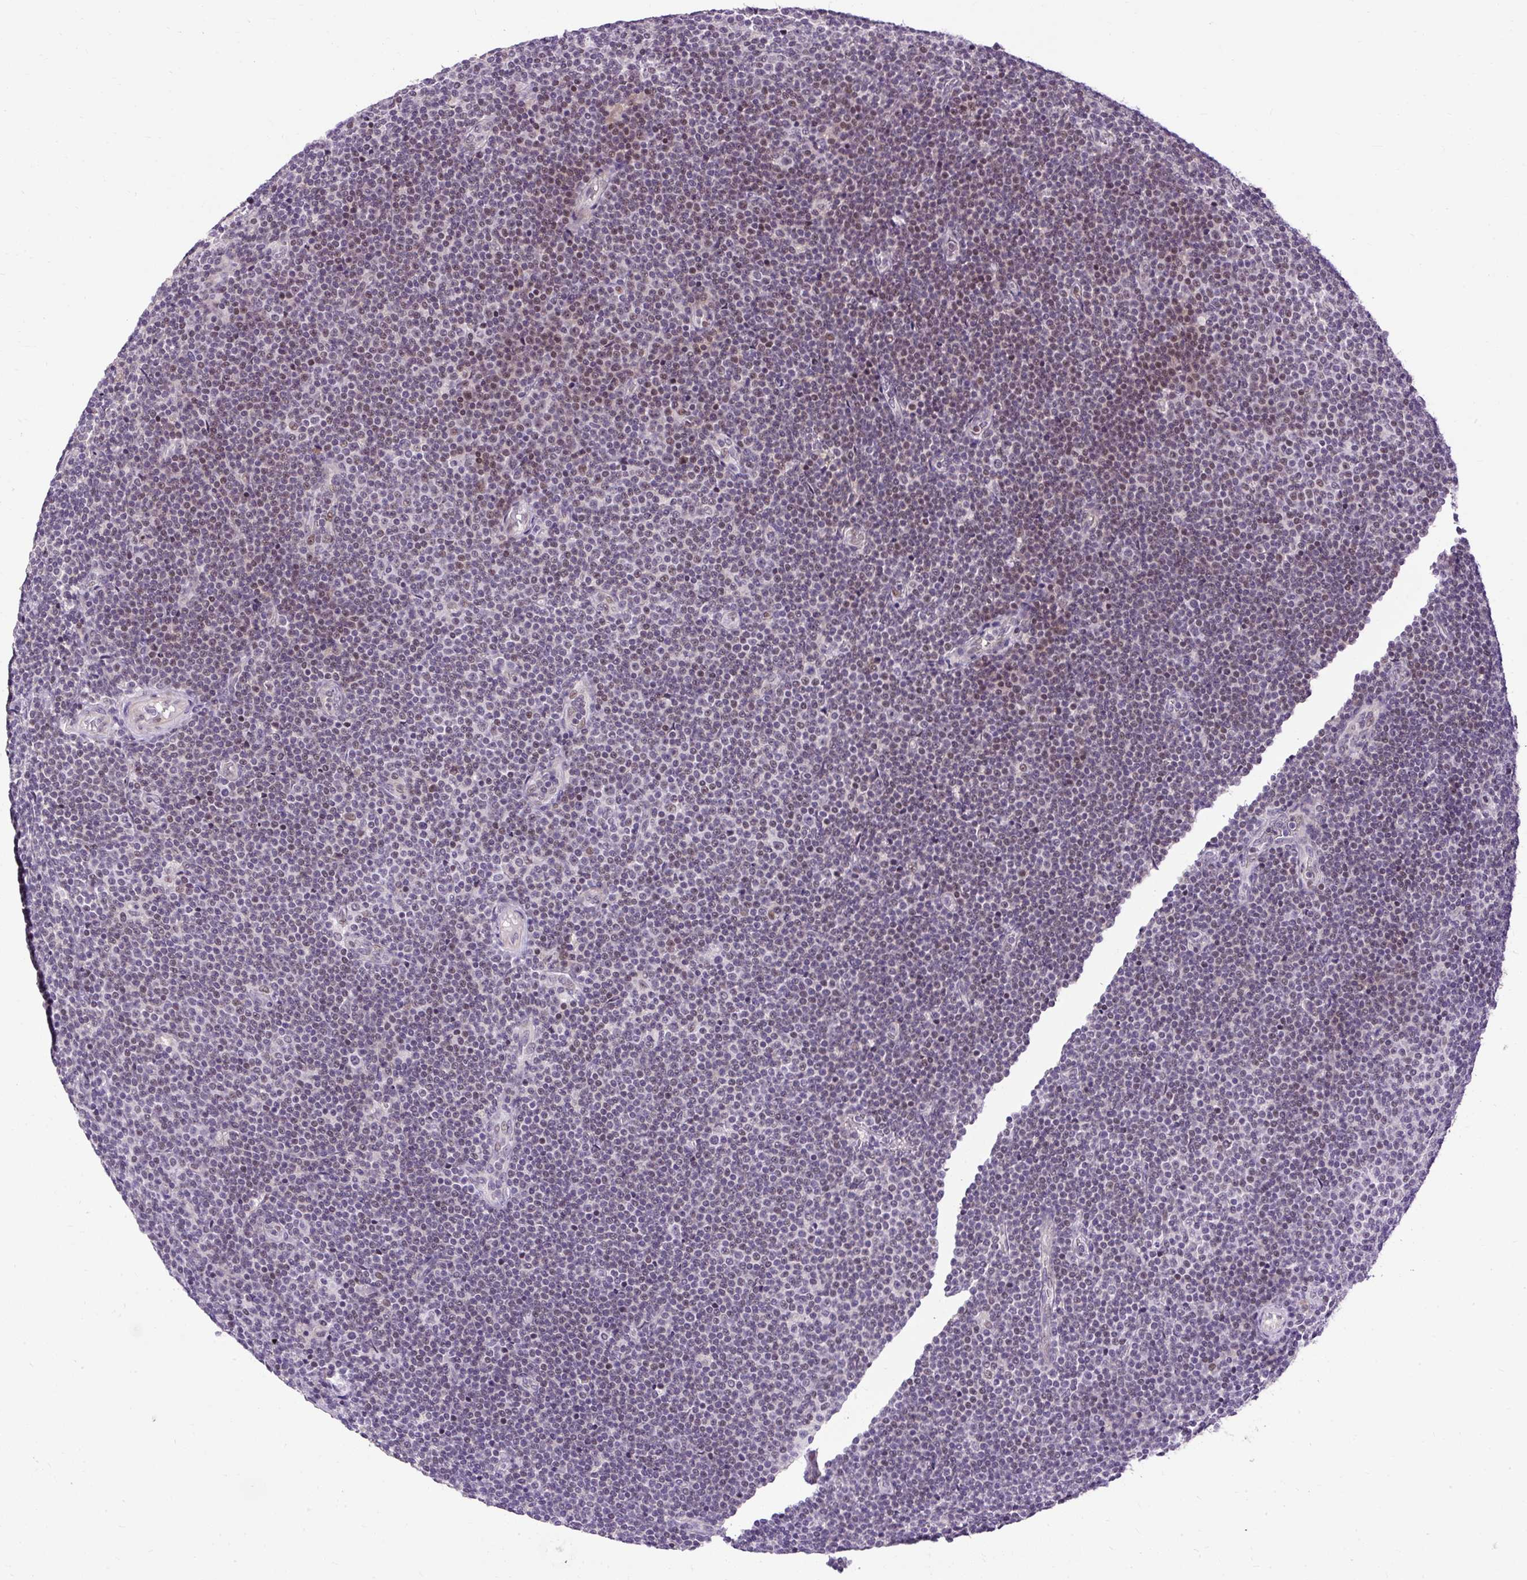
{"staining": {"intensity": "moderate", "quantity": "<25%", "location": "nuclear"}, "tissue": "lymphoma", "cell_type": "Tumor cells", "image_type": "cancer", "snomed": [{"axis": "morphology", "description": "Malignant lymphoma, non-Hodgkin's type, Low grade"}, {"axis": "topography", "description": "Lymph node"}], "caption": "Immunohistochemistry (DAB (3,3'-diaminobenzidine)) staining of low-grade malignant lymphoma, non-Hodgkin's type exhibits moderate nuclear protein positivity in about <25% of tumor cells.", "gene": "ARHGEF18", "patient": {"sex": "male", "age": 48}}